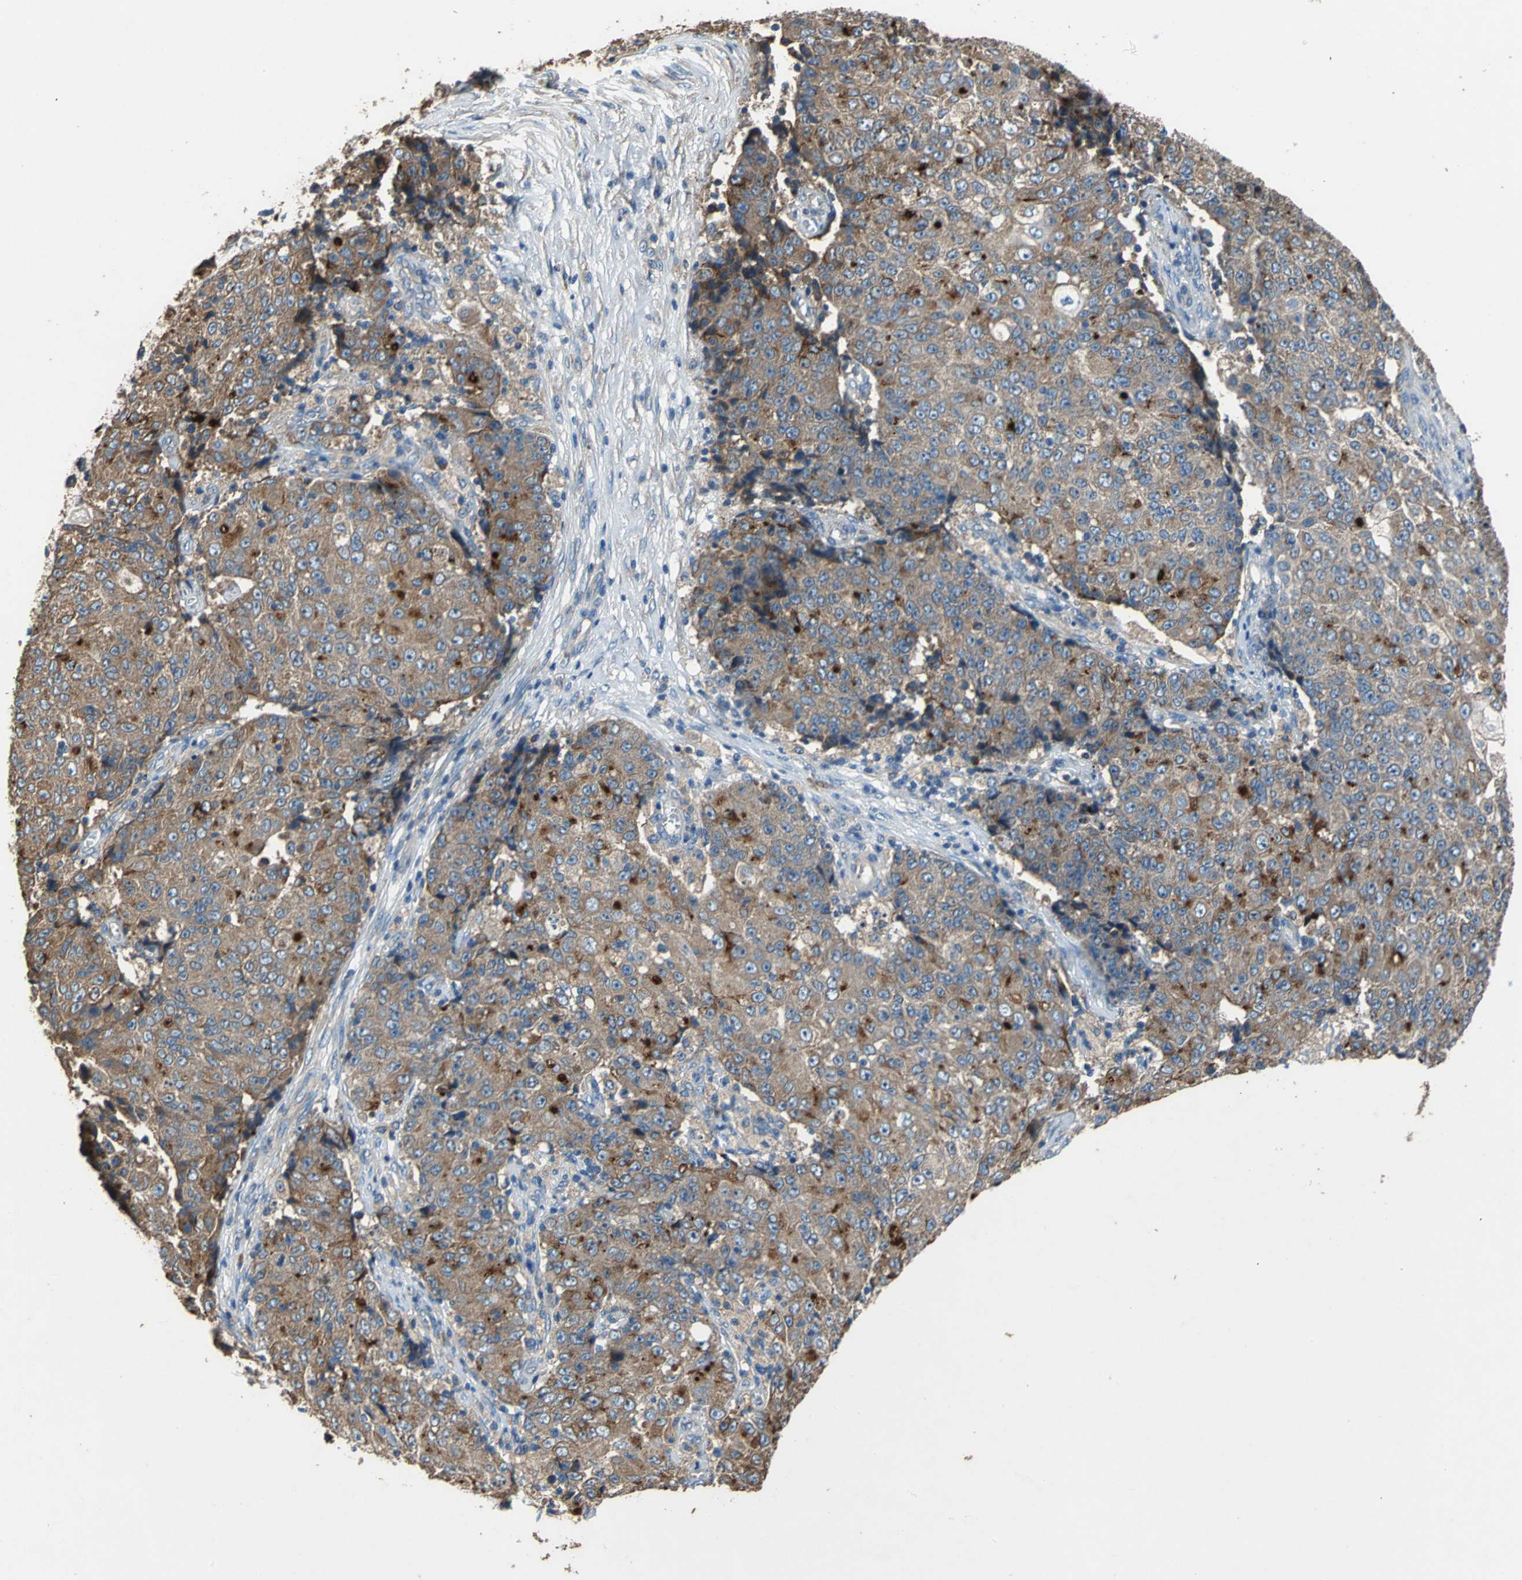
{"staining": {"intensity": "moderate", "quantity": ">75%", "location": "cytoplasmic/membranous"}, "tissue": "ovarian cancer", "cell_type": "Tumor cells", "image_type": "cancer", "snomed": [{"axis": "morphology", "description": "Carcinoma, endometroid"}, {"axis": "topography", "description": "Ovary"}], "caption": "A photomicrograph of ovarian endometroid carcinoma stained for a protein shows moderate cytoplasmic/membranous brown staining in tumor cells.", "gene": "HEPH", "patient": {"sex": "female", "age": 42}}